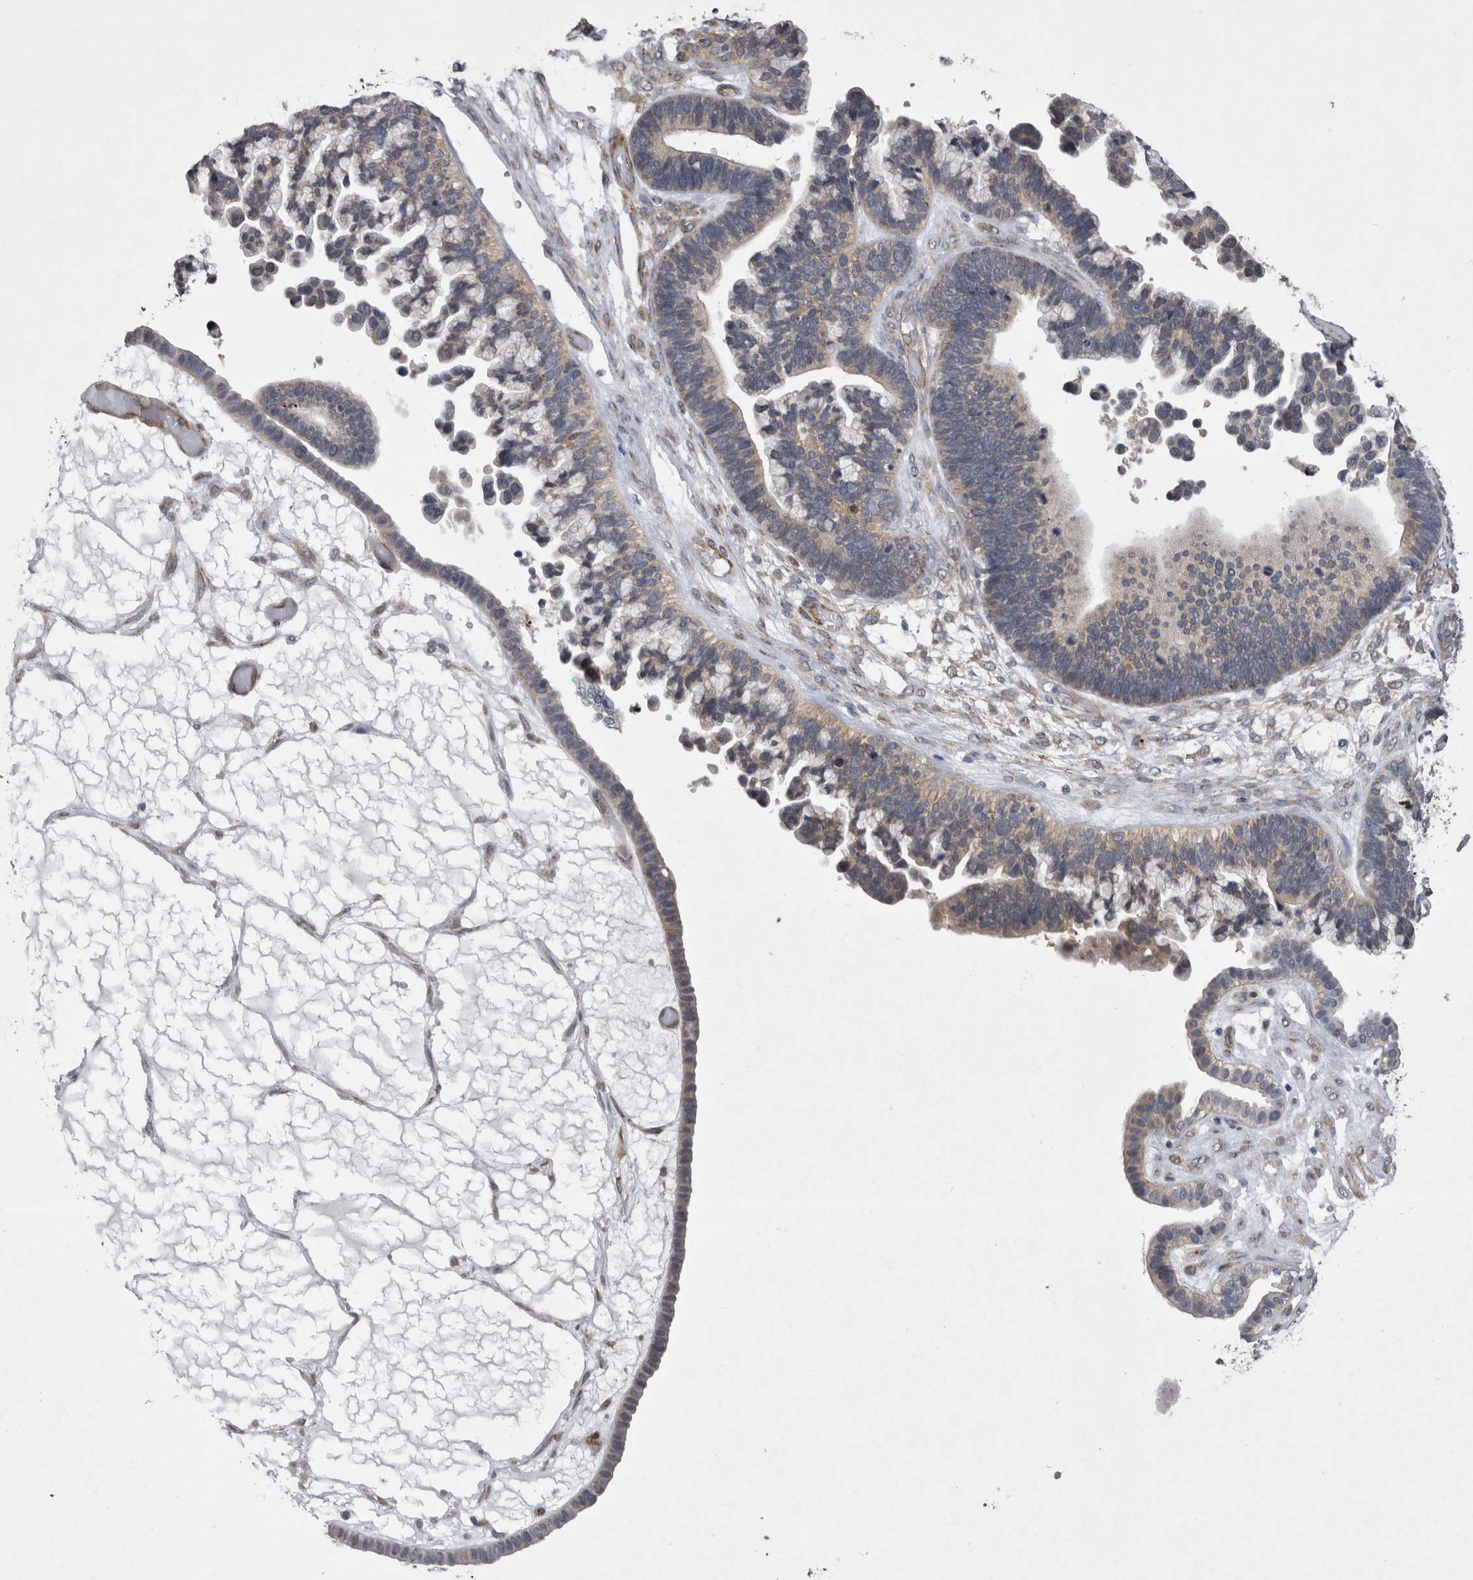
{"staining": {"intensity": "weak", "quantity": "25%-75%", "location": "cytoplasmic/membranous"}, "tissue": "ovarian cancer", "cell_type": "Tumor cells", "image_type": "cancer", "snomed": [{"axis": "morphology", "description": "Cystadenocarcinoma, serous, NOS"}, {"axis": "topography", "description": "Ovary"}], "caption": "This micrograph exhibits IHC staining of human serous cystadenocarcinoma (ovarian), with low weak cytoplasmic/membranous positivity in approximately 25%-75% of tumor cells.", "gene": "DDX6", "patient": {"sex": "female", "age": 56}}